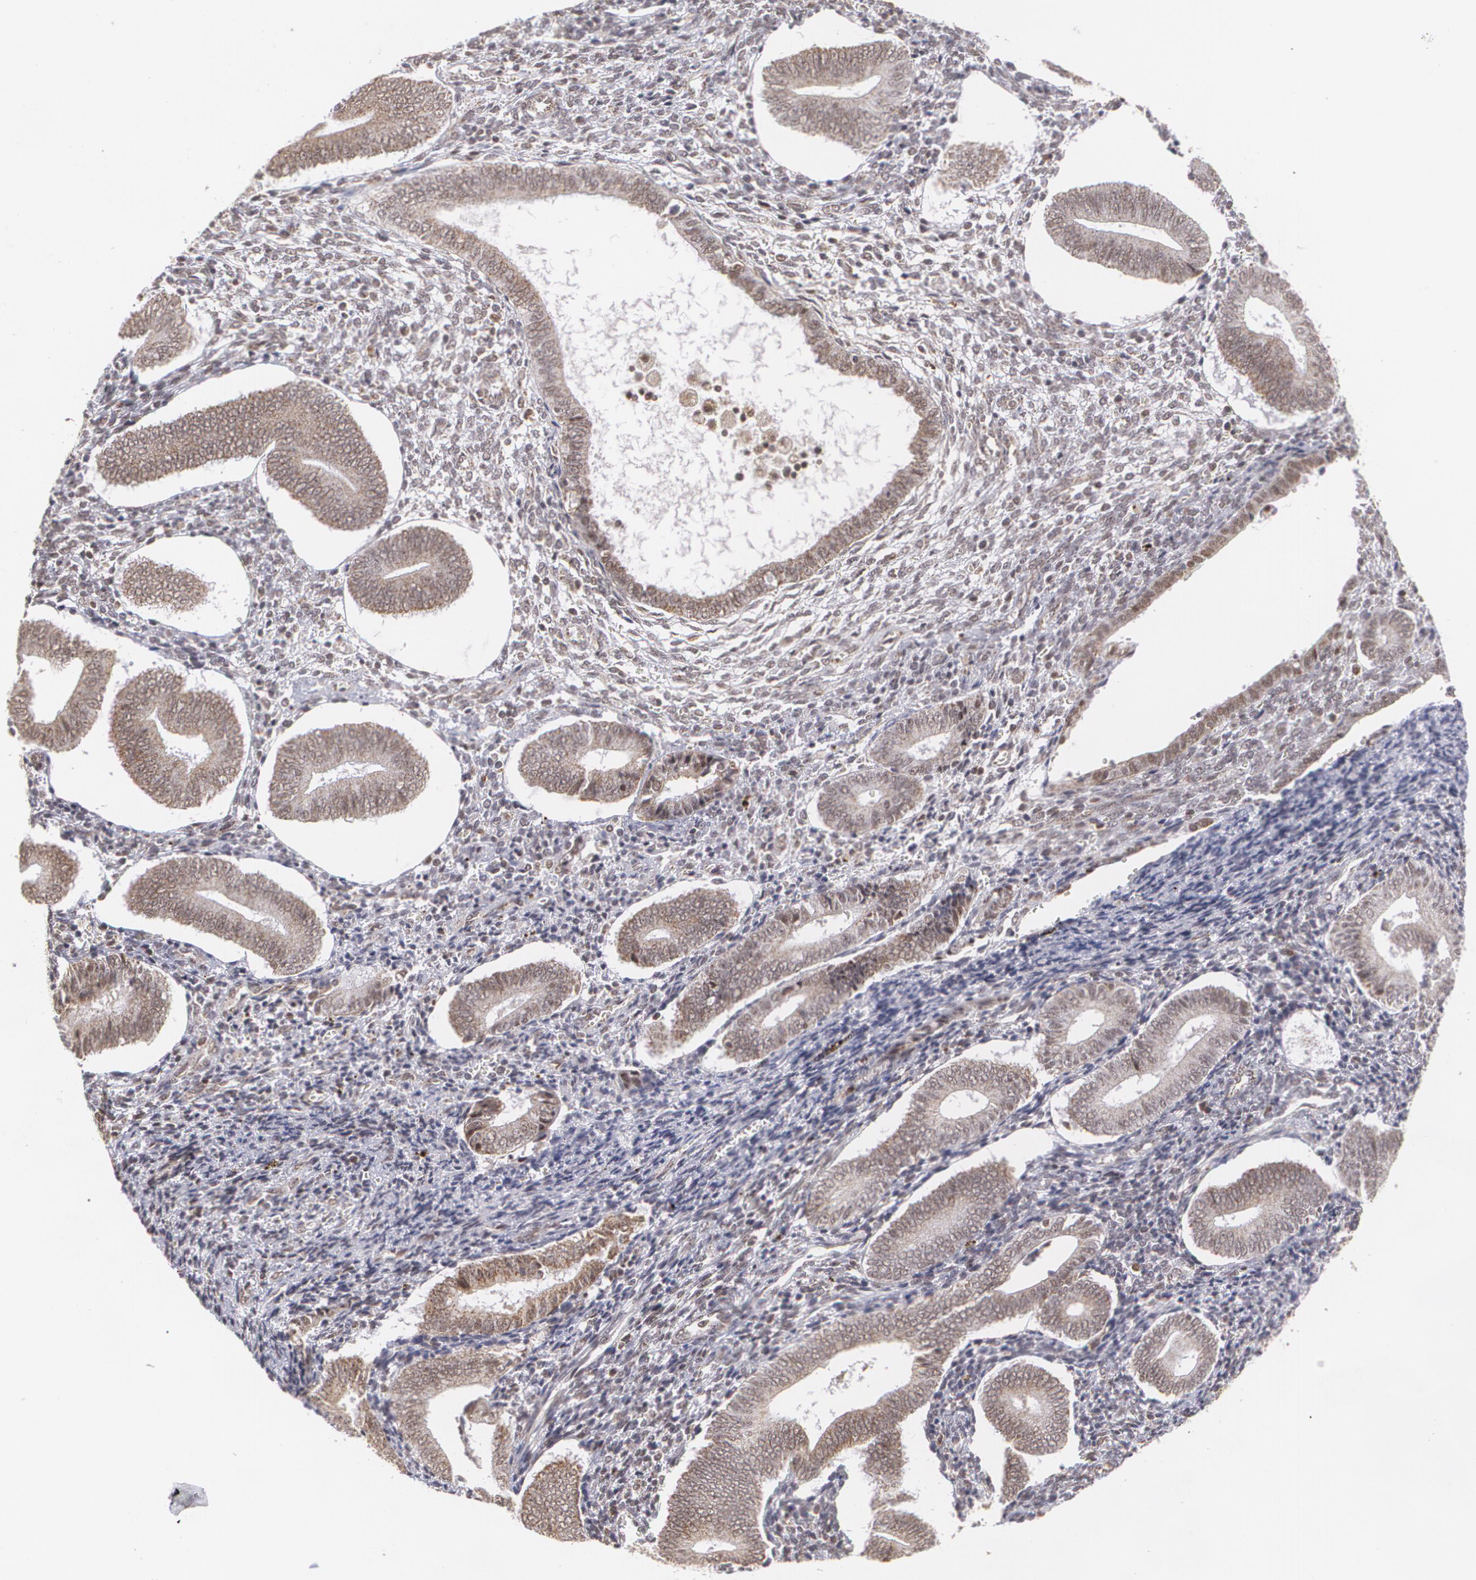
{"staining": {"intensity": "weak", "quantity": "25%-75%", "location": "nuclear"}, "tissue": "endometrium", "cell_type": "Cells in endometrial stroma", "image_type": "normal", "snomed": [{"axis": "morphology", "description": "Normal tissue, NOS"}, {"axis": "topography", "description": "Uterus"}, {"axis": "topography", "description": "Endometrium"}], "caption": "Protein expression by immunohistochemistry exhibits weak nuclear positivity in approximately 25%-75% of cells in endometrial stroma in normal endometrium. Using DAB (brown) and hematoxylin (blue) stains, captured at high magnification using brightfield microscopy.", "gene": "MXD1", "patient": {"sex": "female", "age": 33}}